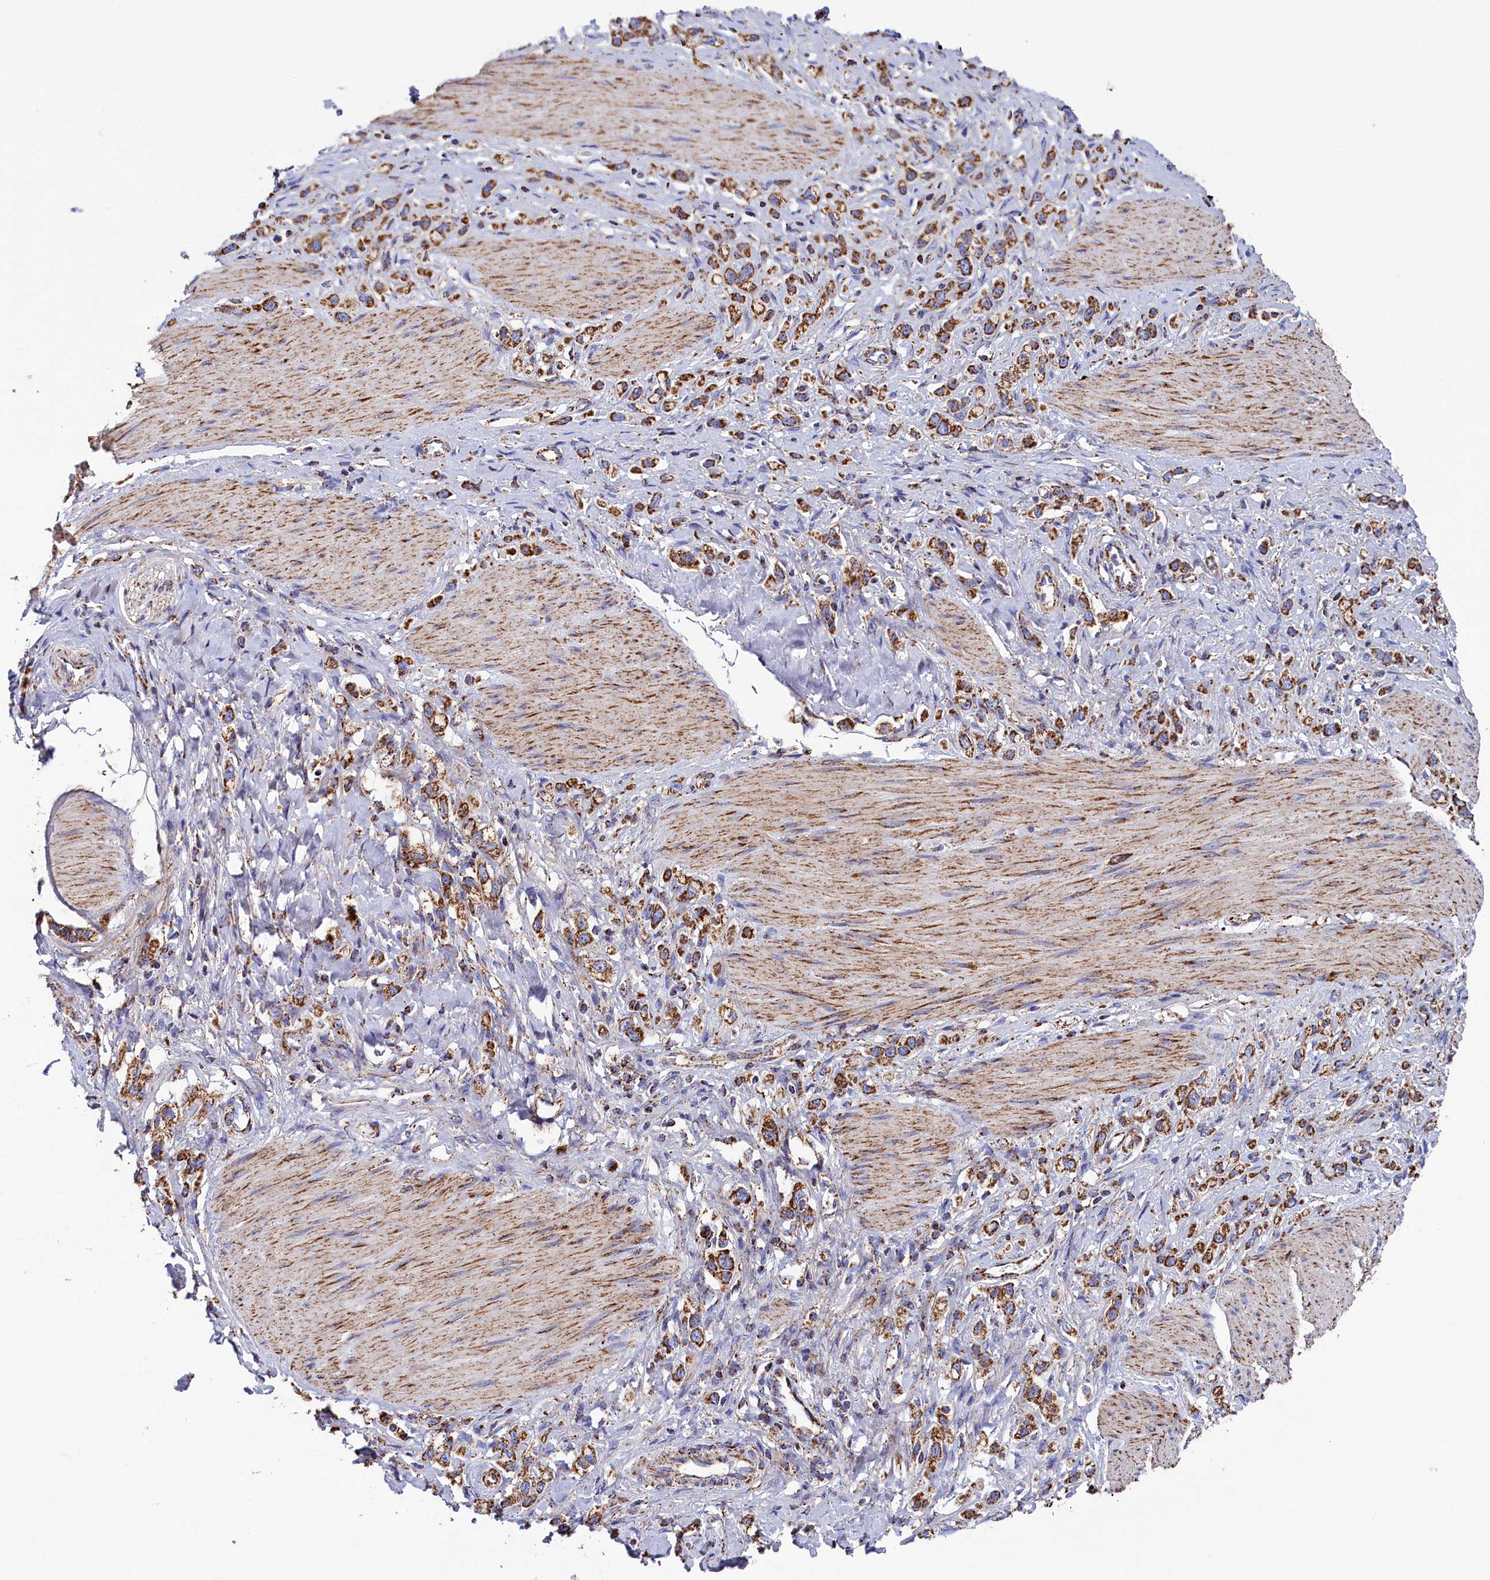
{"staining": {"intensity": "moderate", "quantity": ">75%", "location": "cytoplasmic/membranous"}, "tissue": "stomach cancer", "cell_type": "Tumor cells", "image_type": "cancer", "snomed": [{"axis": "morphology", "description": "Adenocarcinoma, NOS"}, {"axis": "topography", "description": "Stomach"}], "caption": "Approximately >75% of tumor cells in adenocarcinoma (stomach) reveal moderate cytoplasmic/membranous protein positivity as visualized by brown immunohistochemical staining.", "gene": "SLC39A3", "patient": {"sex": "female", "age": 65}}